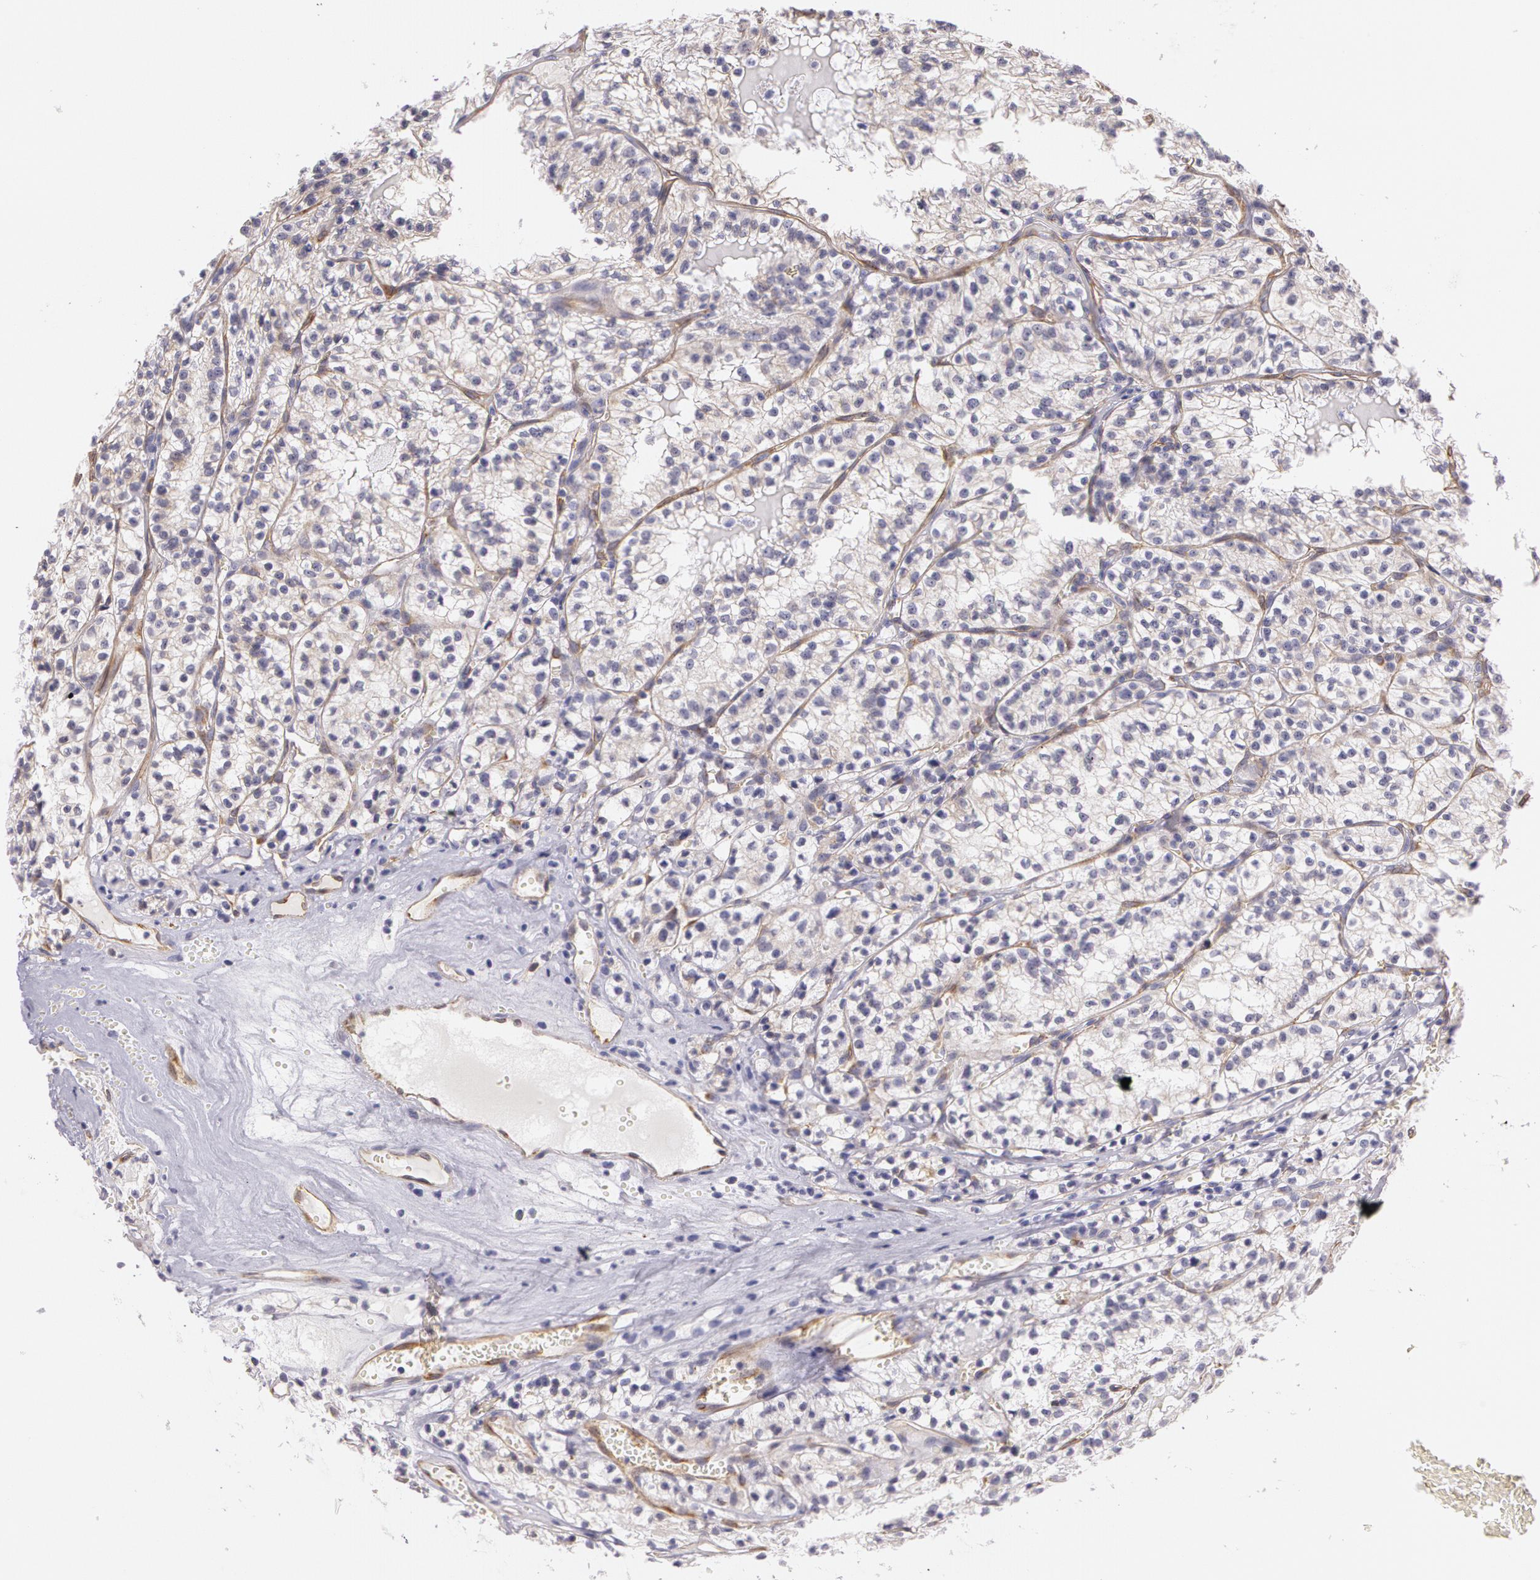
{"staining": {"intensity": "weak", "quantity": "25%-75%", "location": "cytoplasmic/membranous"}, "tissue": "renal cancer", "cell_type": "Tumor cells", "image_type": "cancer", "snomed": [{"axis": "morphology", "description": "Adenocarcinoma, NOS"}, {"axis": "topography", "description": "Kidney"}], "caption": "Protein staining displays weak cytoplasmic/membranous positivity in about 25%-75% of tumor cells in renal cancer (adenocarcinoma).", "gene": "APP", "patient": {"sex": "male", "age": 61}}